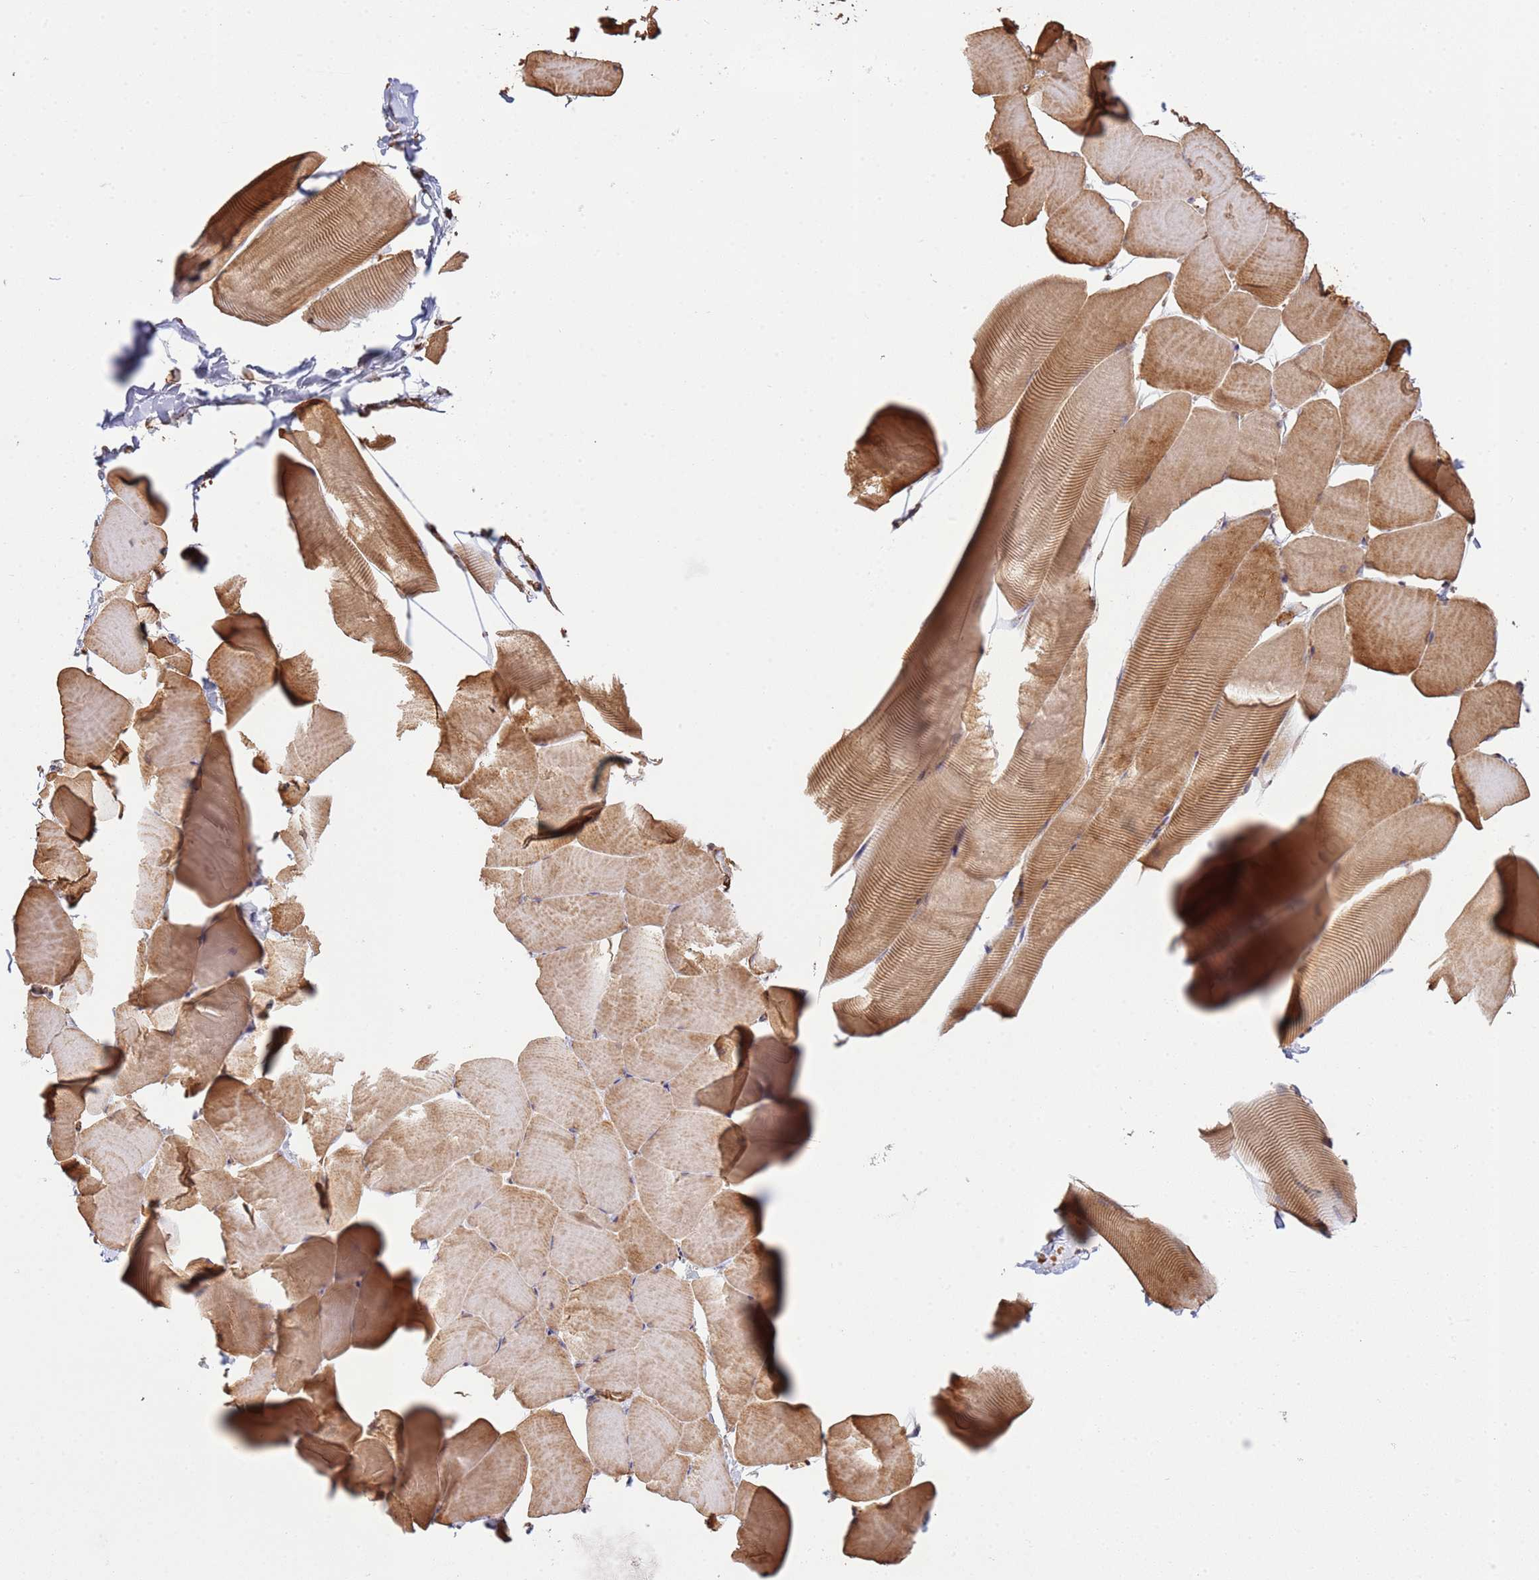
{"staining": {"intensity": "moderate", "quantity": ">75%", "location": "cytoplasmic/membranous"}, "tissue": "skeletal muscle", "cell_type": "Myocytes", "image_type": "normal", "snomed": [{"axis": "morphology", "description": "Normal tissue, NOS"}, {"axis": "topography", "description": "Skeletal muscle"}], "caption": "Immunohistochemistry (IHC) of unremarkable human skeletal muscle shows medium levels of moderate cytoplasmic/membranous expression in about >75% of myocytes.", "gene": "NDUFAF4", "patient": {"sex": "male", "age": 25}}